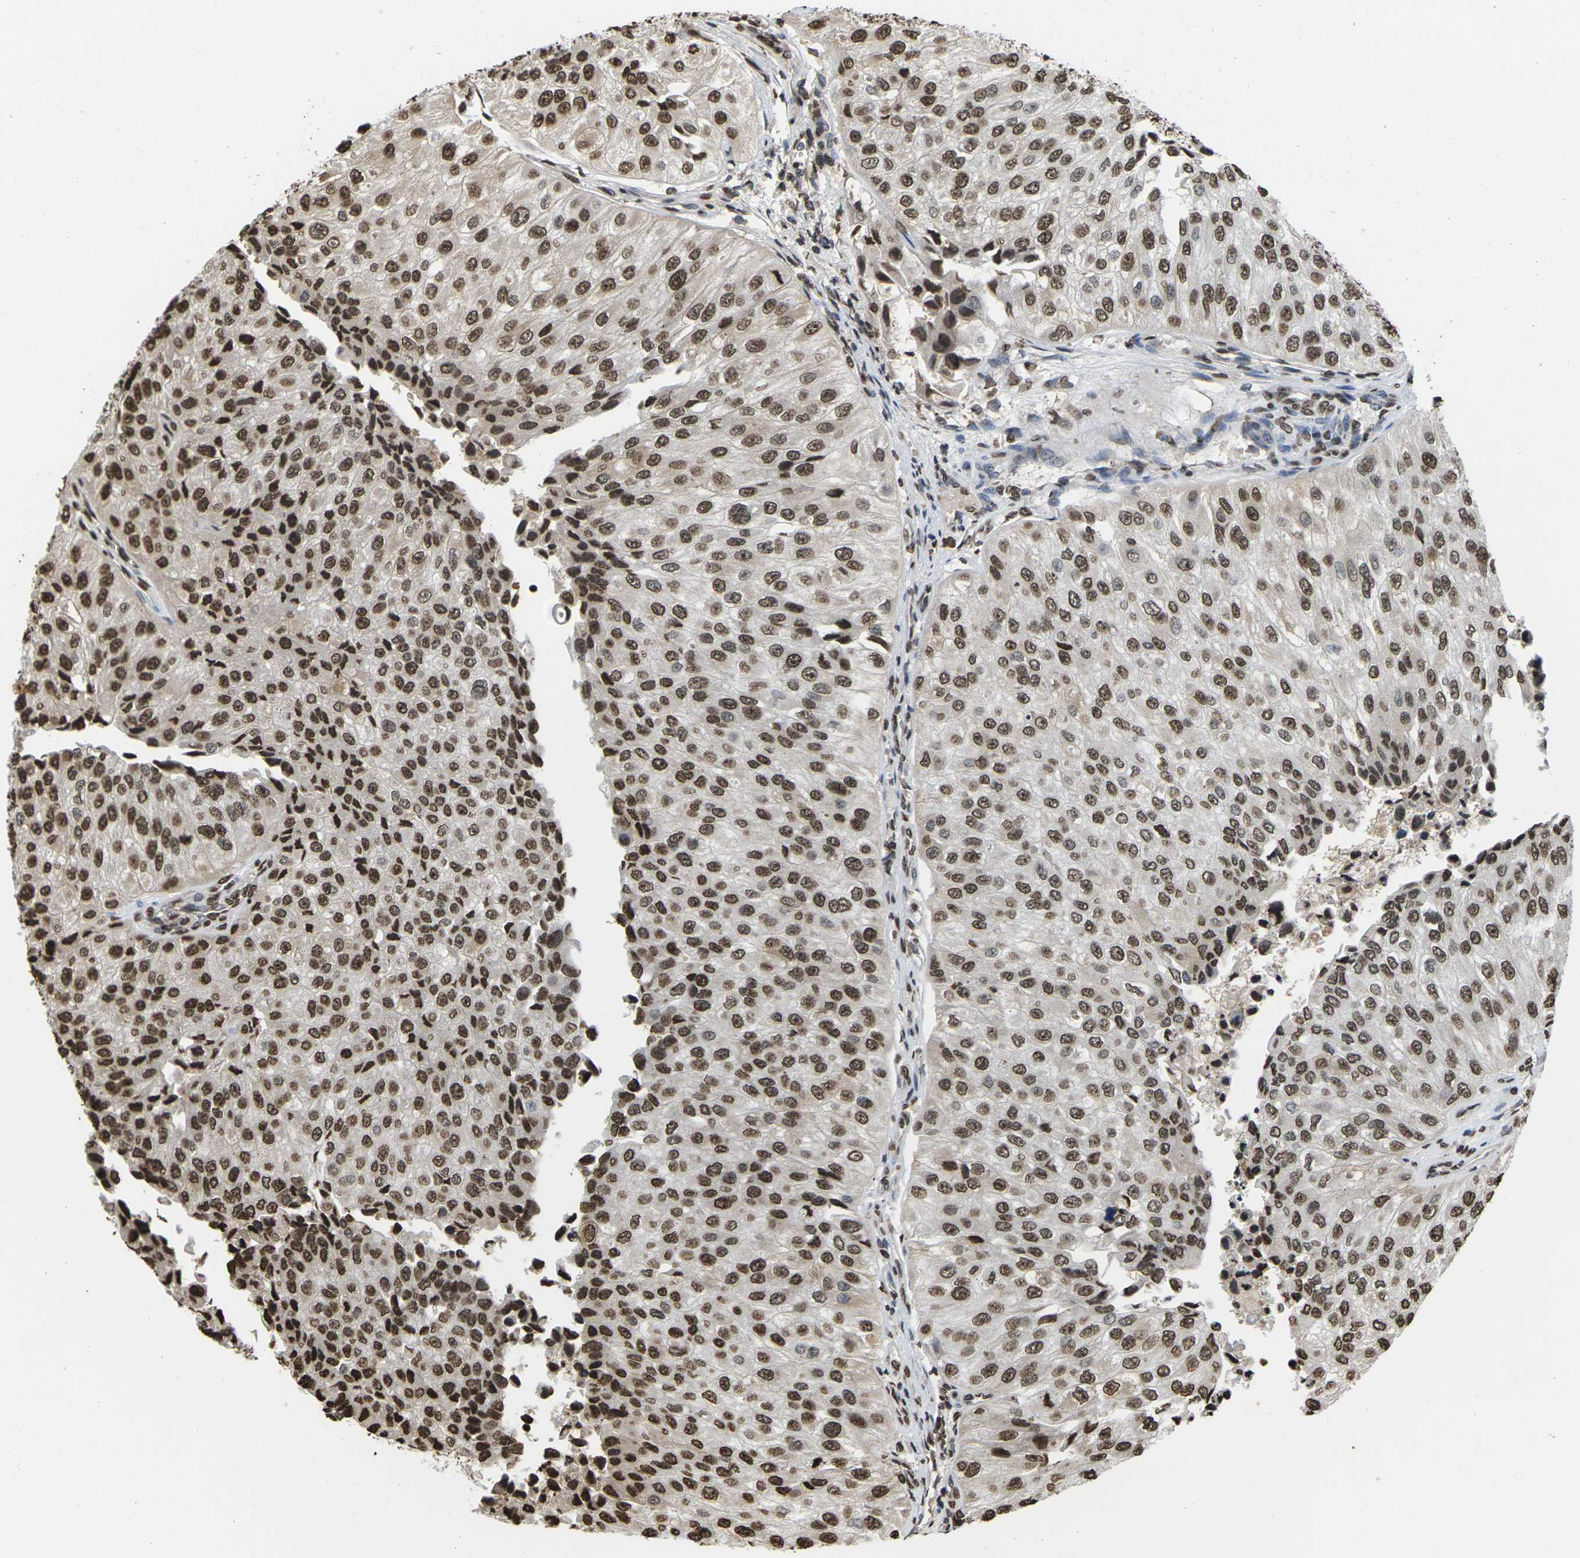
{"staining": {"intensity": "strong", "quantity": ">75%", "location": "nuclear"}, "tissue": "urothelial cancer", "cell_type": "Tumor cells", "image_type": "cancer", "snomed": [{"axis": "morphology", "description": "Urothelial carcinoma, High grade"}, {"axis": "topography", "description": "Kidney"}, {"axis": "topography", "description": "Urinary bladder"}], "caption": "Immunohistochemical staining of urothelial cancer reveals high levels of strong nuclear expression in about >75% of tumor cells.", "gene": "EMSY", "patient": {"sex": "male", "age": 77}}